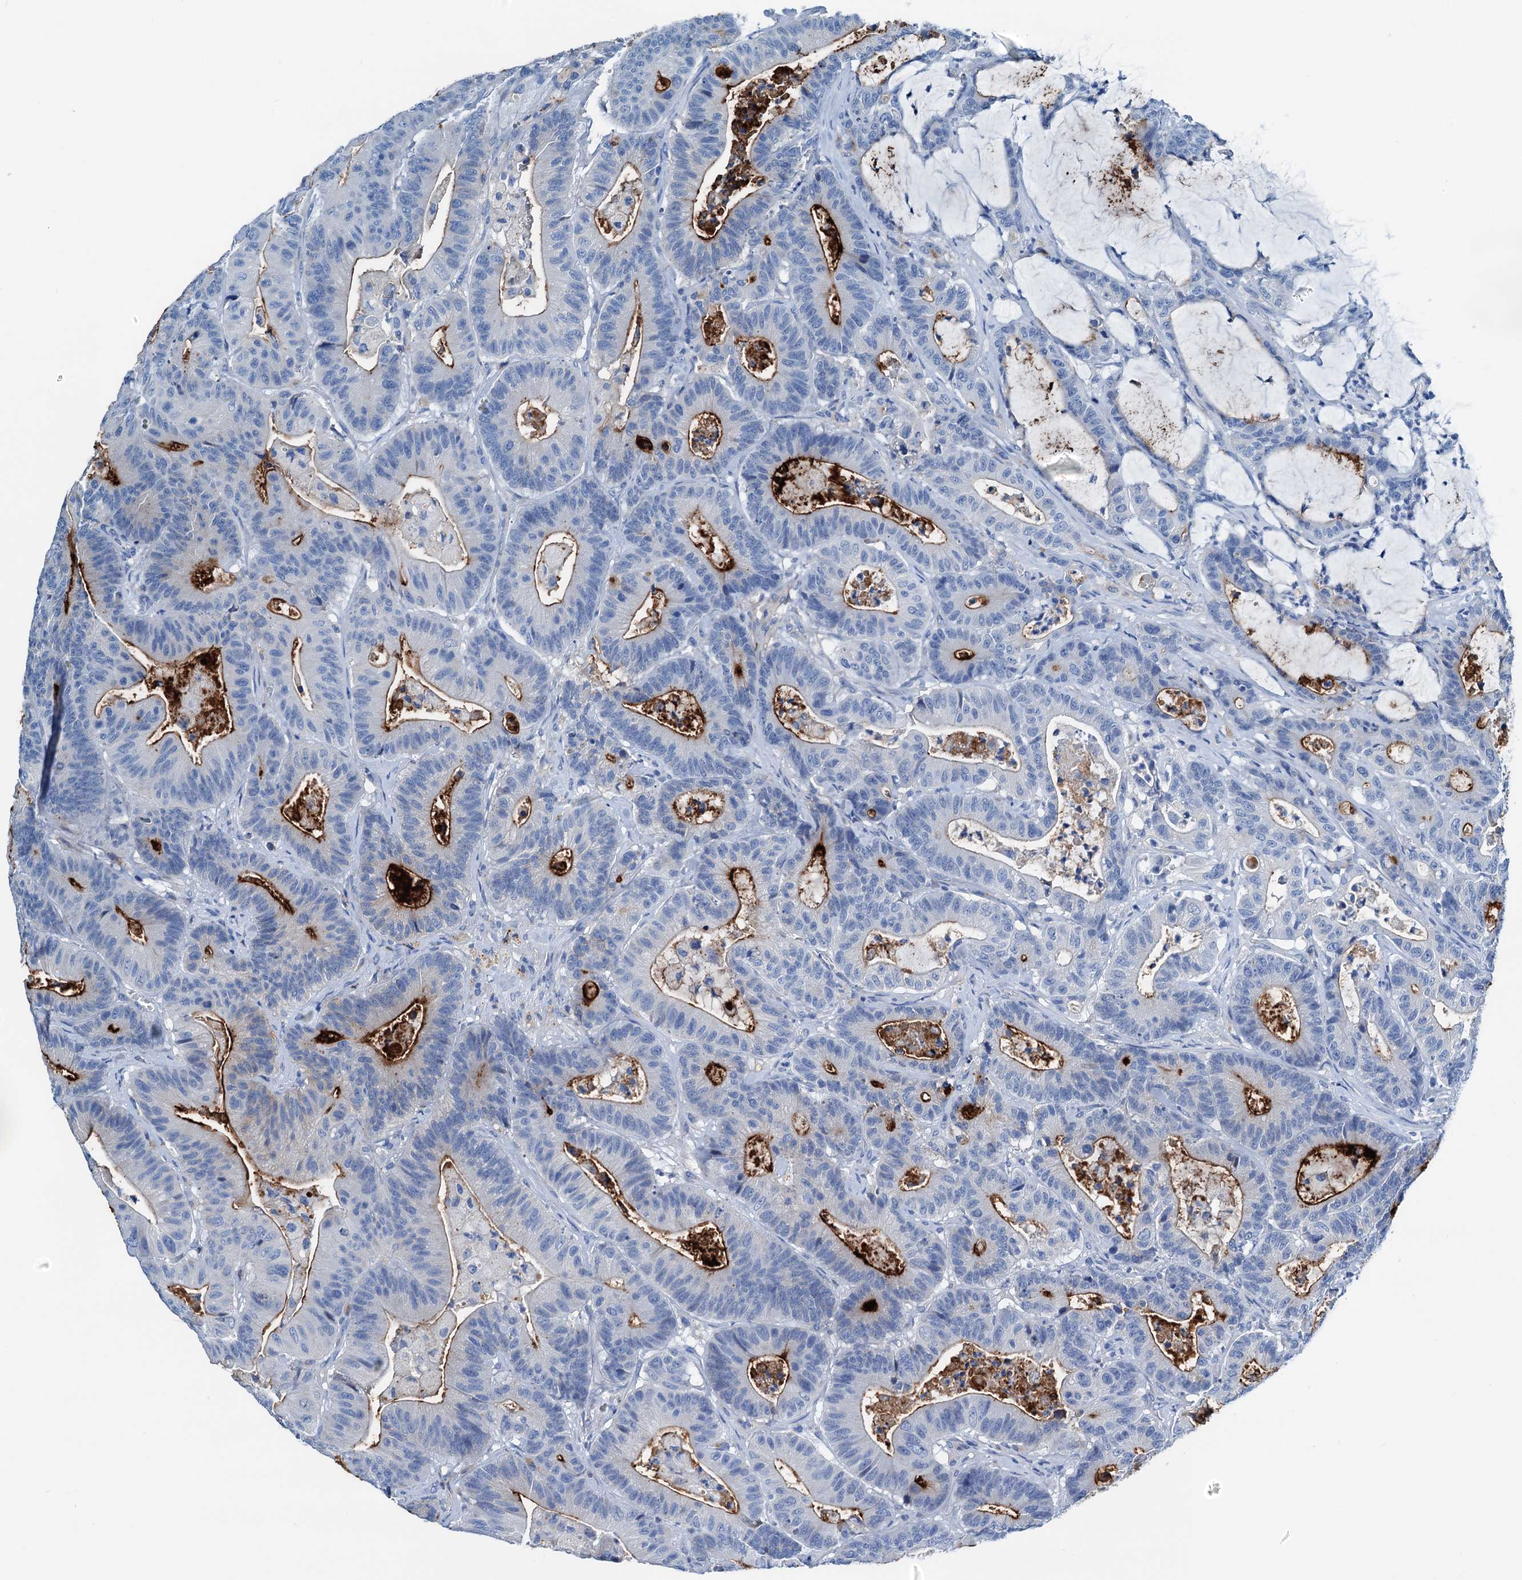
{"staining": {"intensity": "strong", "quantity": "25%-75%", "location": "cytoplasmic/membranous"}, "tissue": "colorectal cancer", "cell_type": "Tumor cells", "image_type": "cancer", "snomed": [{"axis": "morphology", "description": "Adenocarcinoma, NOS"}, {"axis": "topography", "description": "Colon"}], "caption": "Strong cytoplasmic/membranous protein staining is seen in approximately 25%-75% of tumor cells in colorectal cancer (adenocarcinoma).", "gene": "C1QTNF4", "patient": {"sex": "female", "age": 84}}